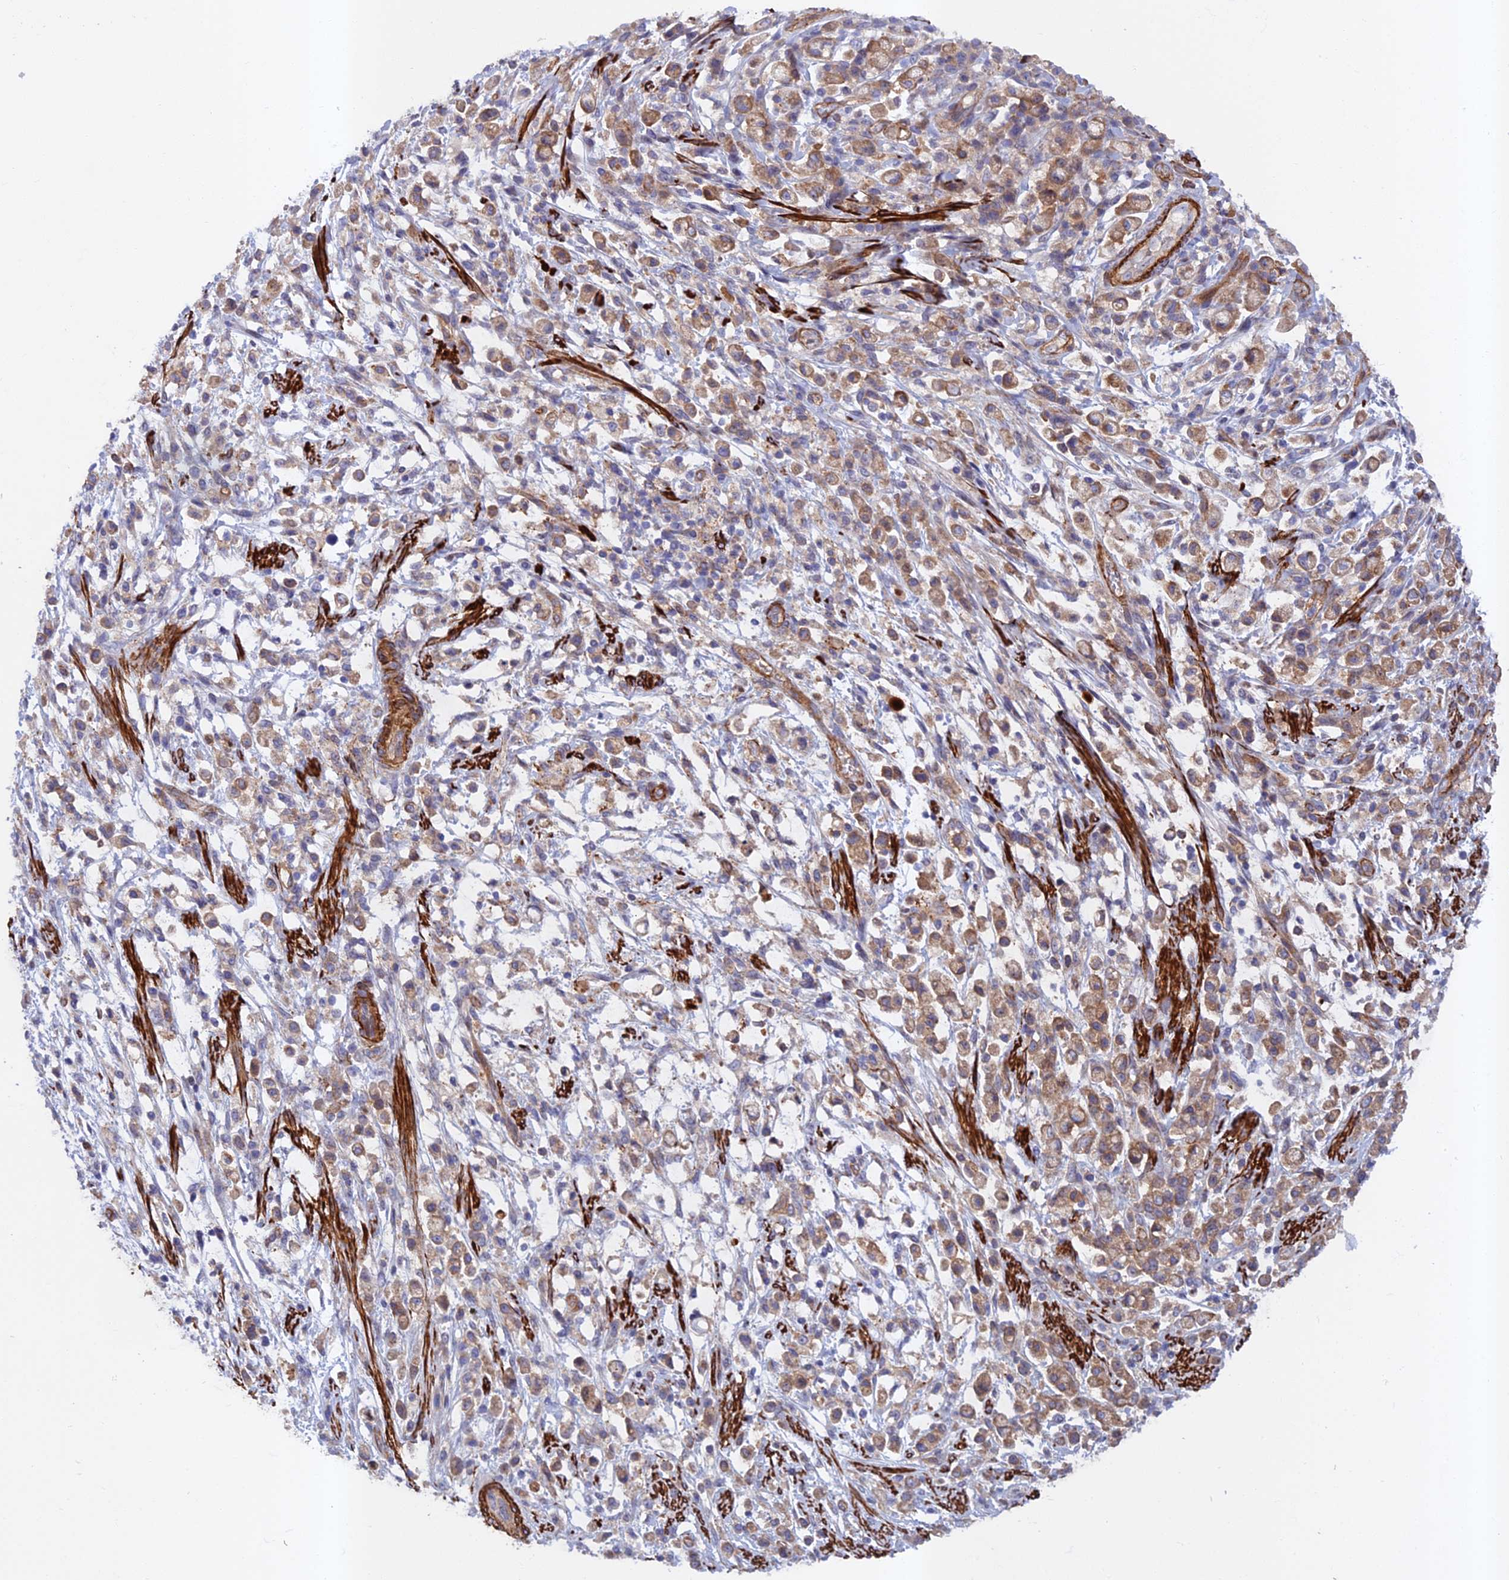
{"staining": {"intensity": "weak", "quantity": ">75%", "location": "cytoplasmic/membranous"}, "tissue": "stomach cancer", "cell_type": "Tumor cells", "image_type": "cancer", "snomed": [{"axis": "morphology", "description": "Adenocarcinoma, NOS"}, {"axis": "topography", "description": "Stomach"}], "caption": "This image exhibits immunohistochemistry (IHC) staining of human stomach adenocarcinoma, with low weak cytoplasmic/membranous staining in approximately >75% of tumor cells.", "gene": "RALGAPA2", "patient": {"sex": "female", "age": 60}}